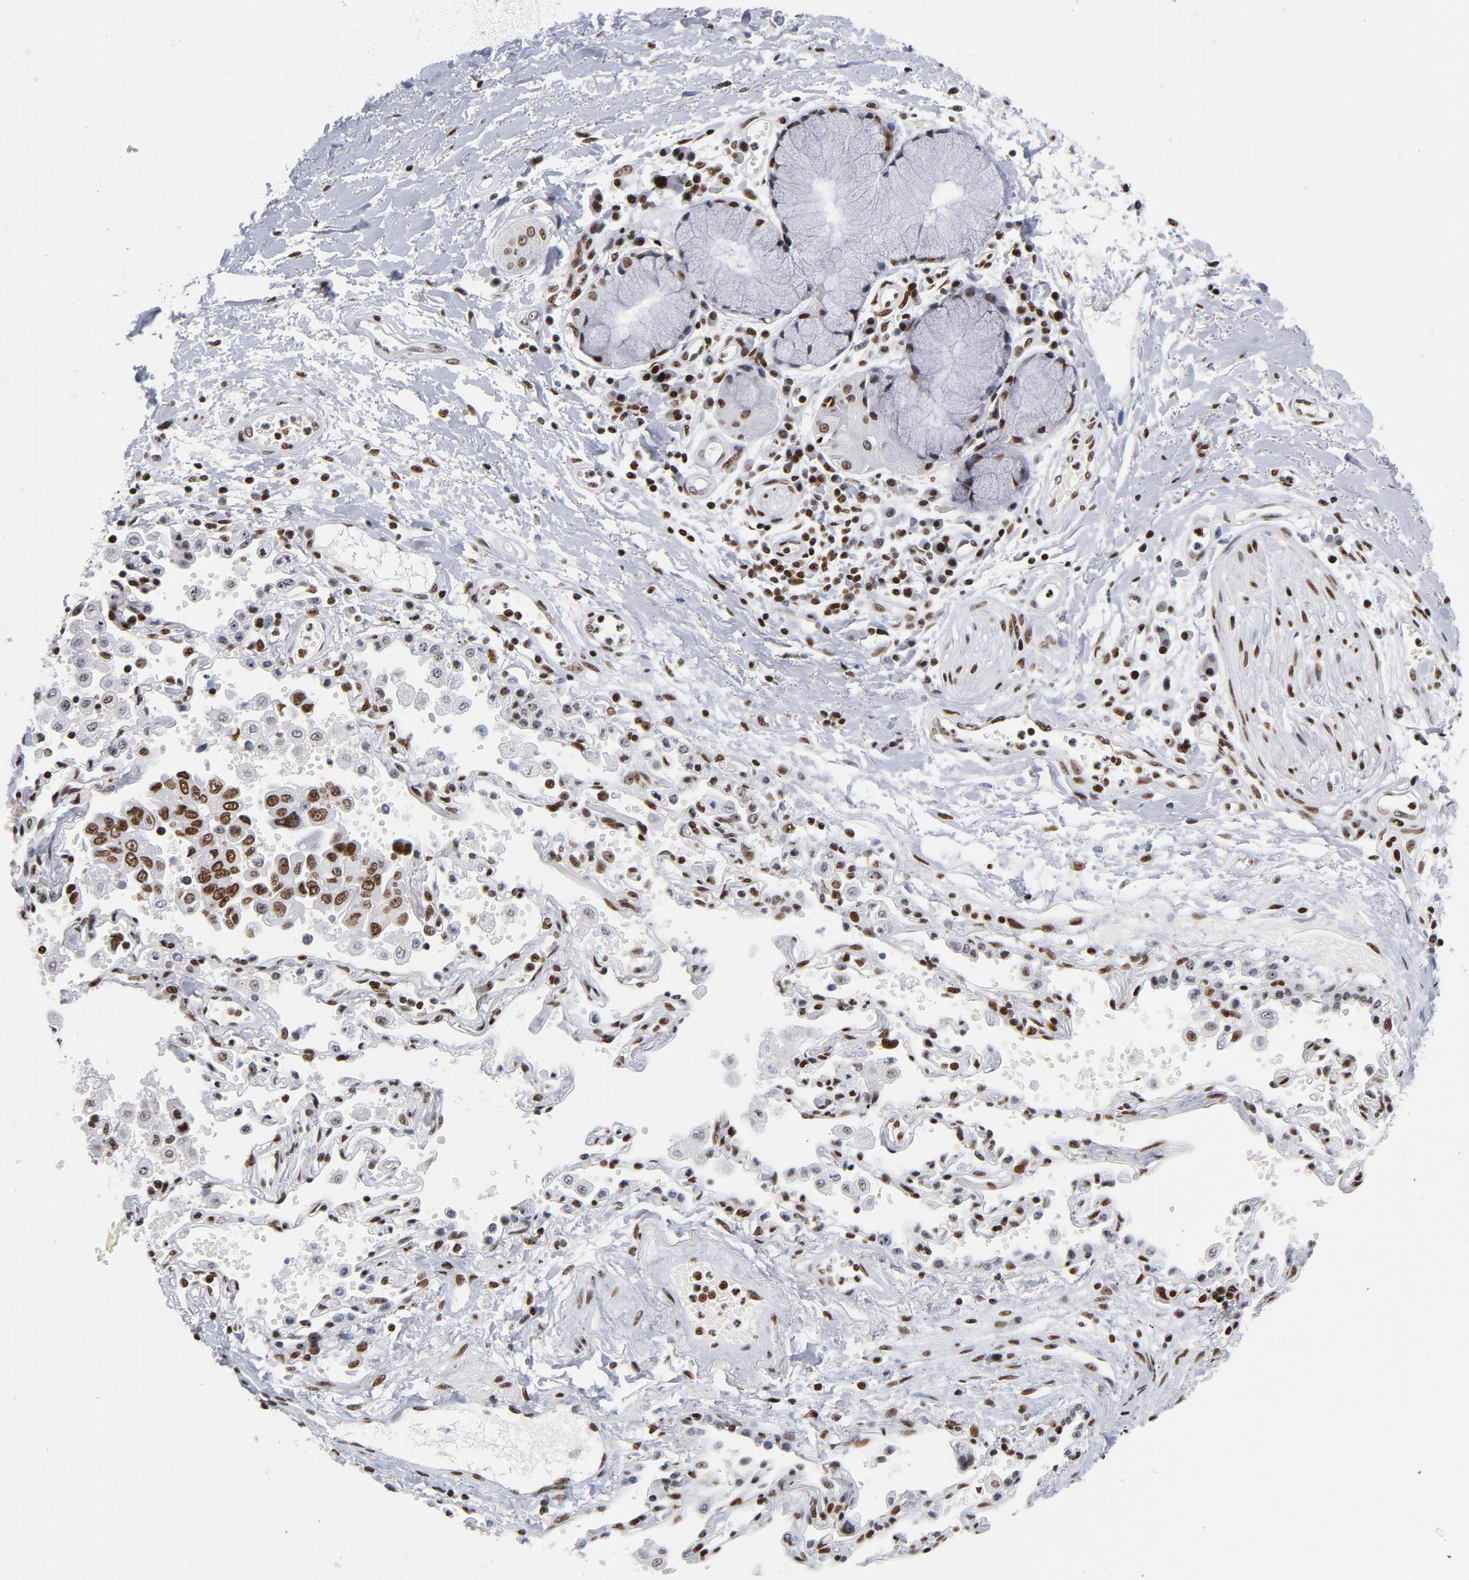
{"staining": {"intensity": "moderate", "quantity": ">75%", "location": "nuclear"}, "tissue": "adipose tissue", "cell_type": "Adipocytes", "image_type": "normal", "snomed": [{"axis": "morphology", "description": "Normal tissue, NOS"}, {"axis": "morphology", "description": "Adenocarcinoma, NOS"}, {"axis": "topography", "description": "Cartilage tissue"}, {"axis": "topography", "description": "Bronchus"}, {"axis": "topography", "description": "Lung"}], "caption": "Immunohistochemical staining of benign human adipose tissue exhibits >75% levels of moderate nuclear protein positivity in about >75% of adipocytes. The protein of interest is stained brown, and the nuclei are stained in blue (DAB IHC with brightfield microscopy, high magnification).", "gene": "TOP2B", "patient": {"sex": "female", "age": 67}}